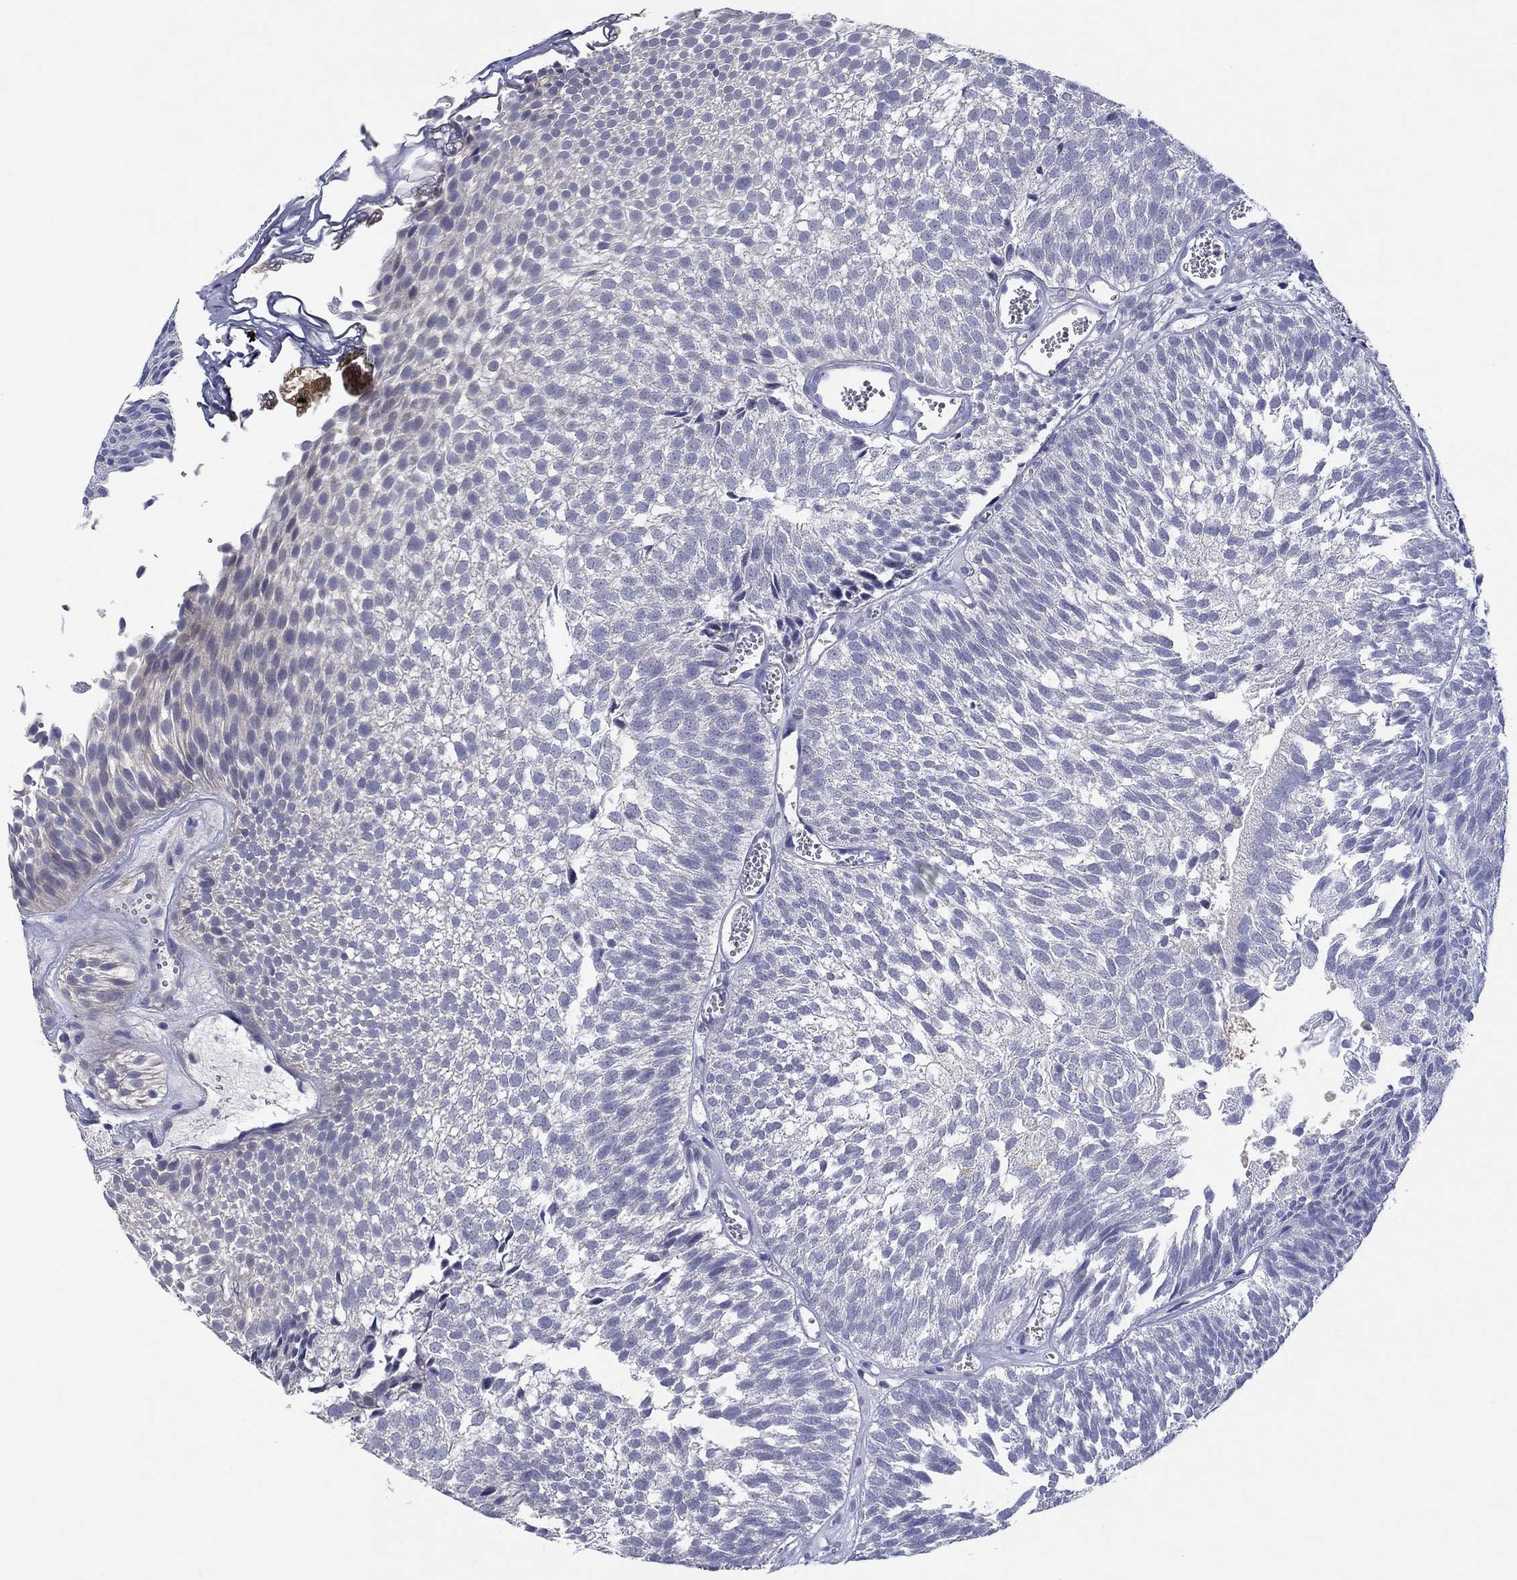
{"staining": {"intensity": "negative", "quantity": "none", "location": "none"}, "tissue": "urothelial cancer", "cell_type": "Tumor cells", "image_type": "cancer", "snomed": [{"axis": "morphology", "description": "Urothelial carcinoma, Low grade"}, {"axis": "topography", "description": "Urinary bladder"}], "caption": "Human urothelial cancer stained for a protein using immunohistochemistry demonstrates no positivity in tumor cells.", "gene": "HDC", "patient": {"sex": "male", "age": 52}}